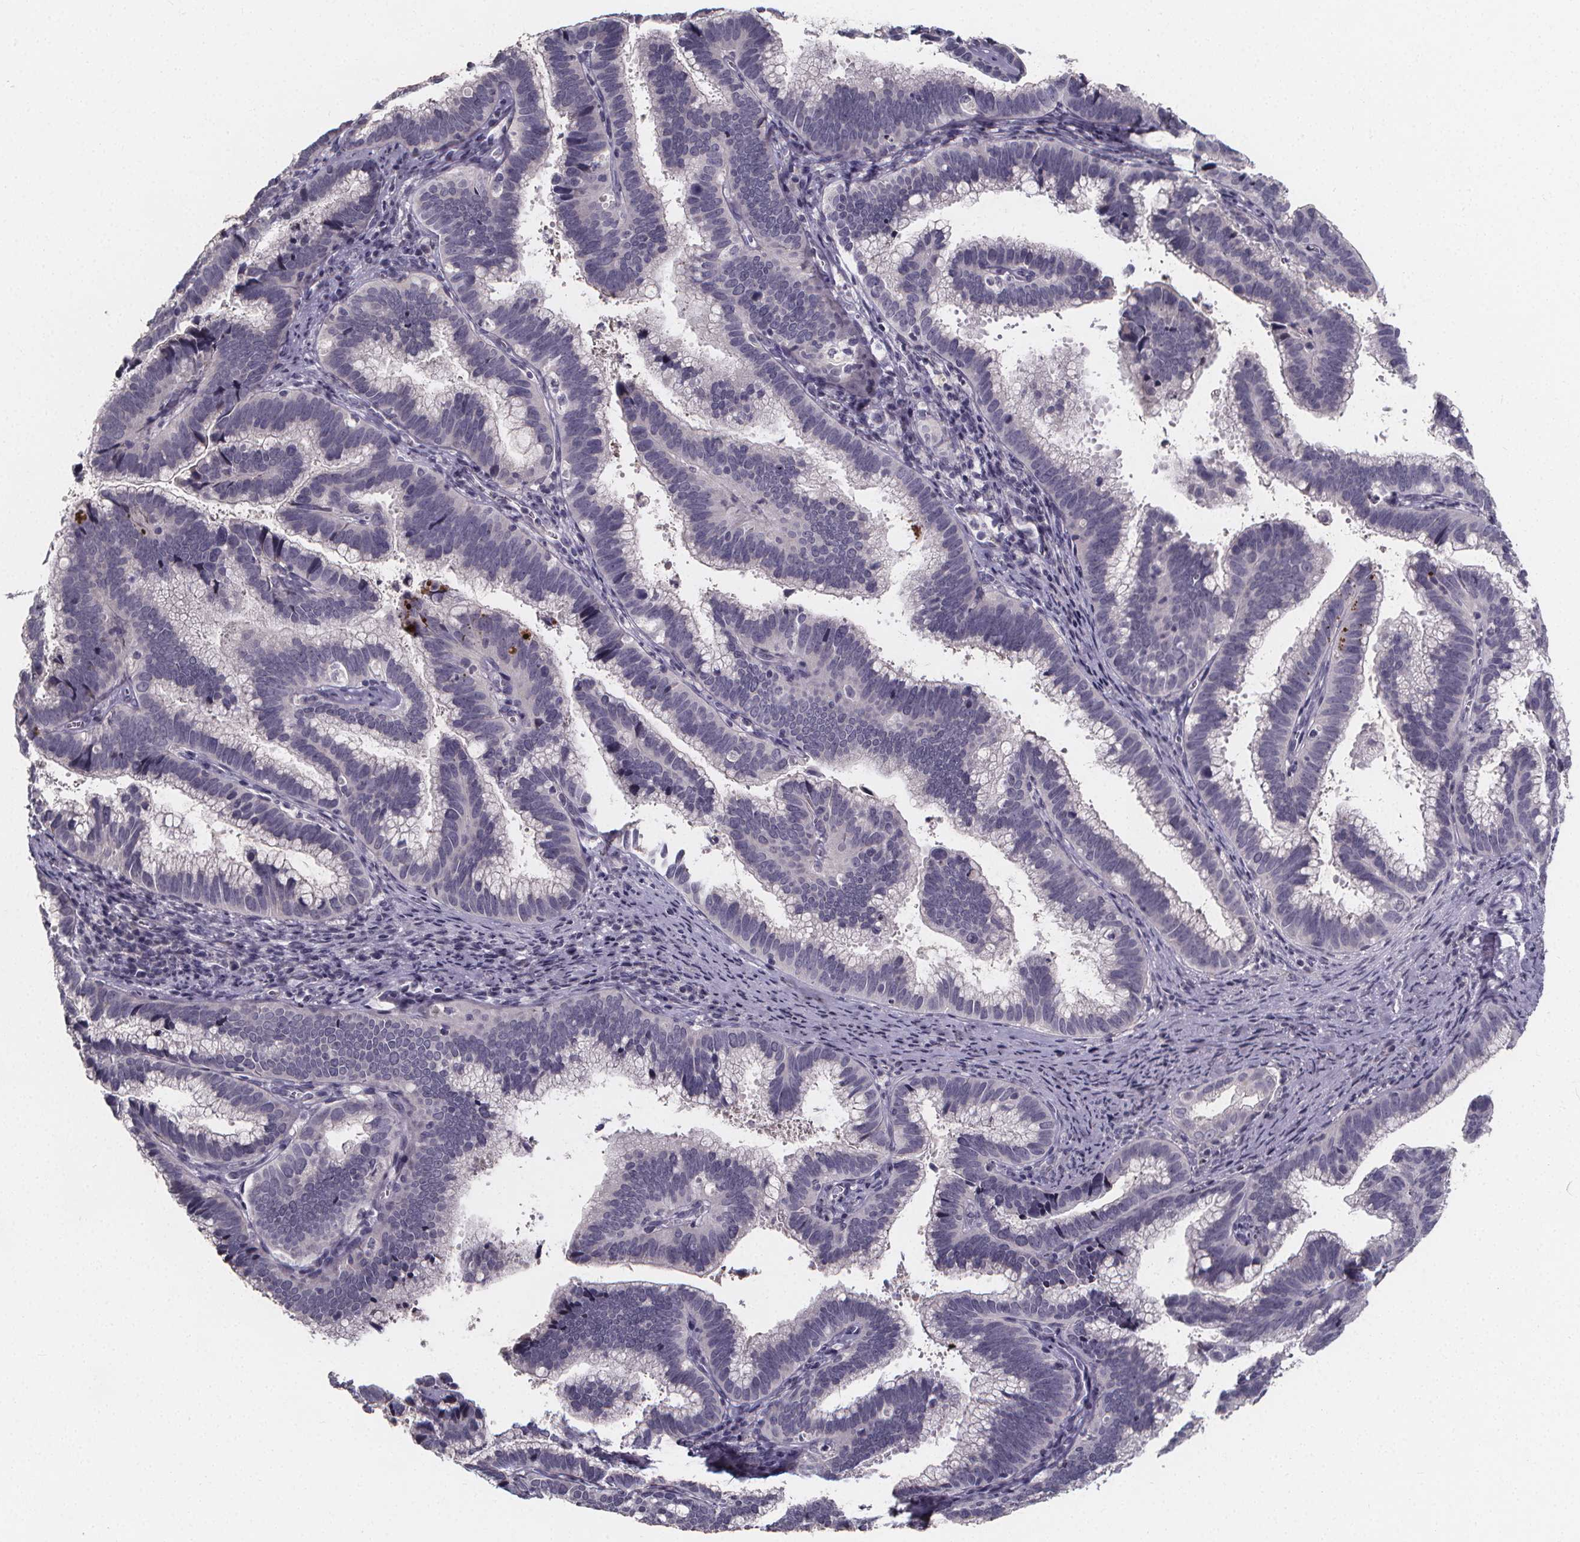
{"staining": {"intensity": "negative", "quantity": "none", "location": "none"}, "tissue": "cervical cancer", "cell_type": "Tumor cells", "image_type": "cancer", "snomed": [{"axis": "morphology", "description": "Adenocarcinoma, NOS"}, {"axis": "topography", "description": "Cervix"}], "caption": "Human cervical cancer (adenocarcinoma) stained for a protein using IHC reveals no expression in tumor cells.", "gene": "AGT", "patient": {"sex": "female", "age": 61}}